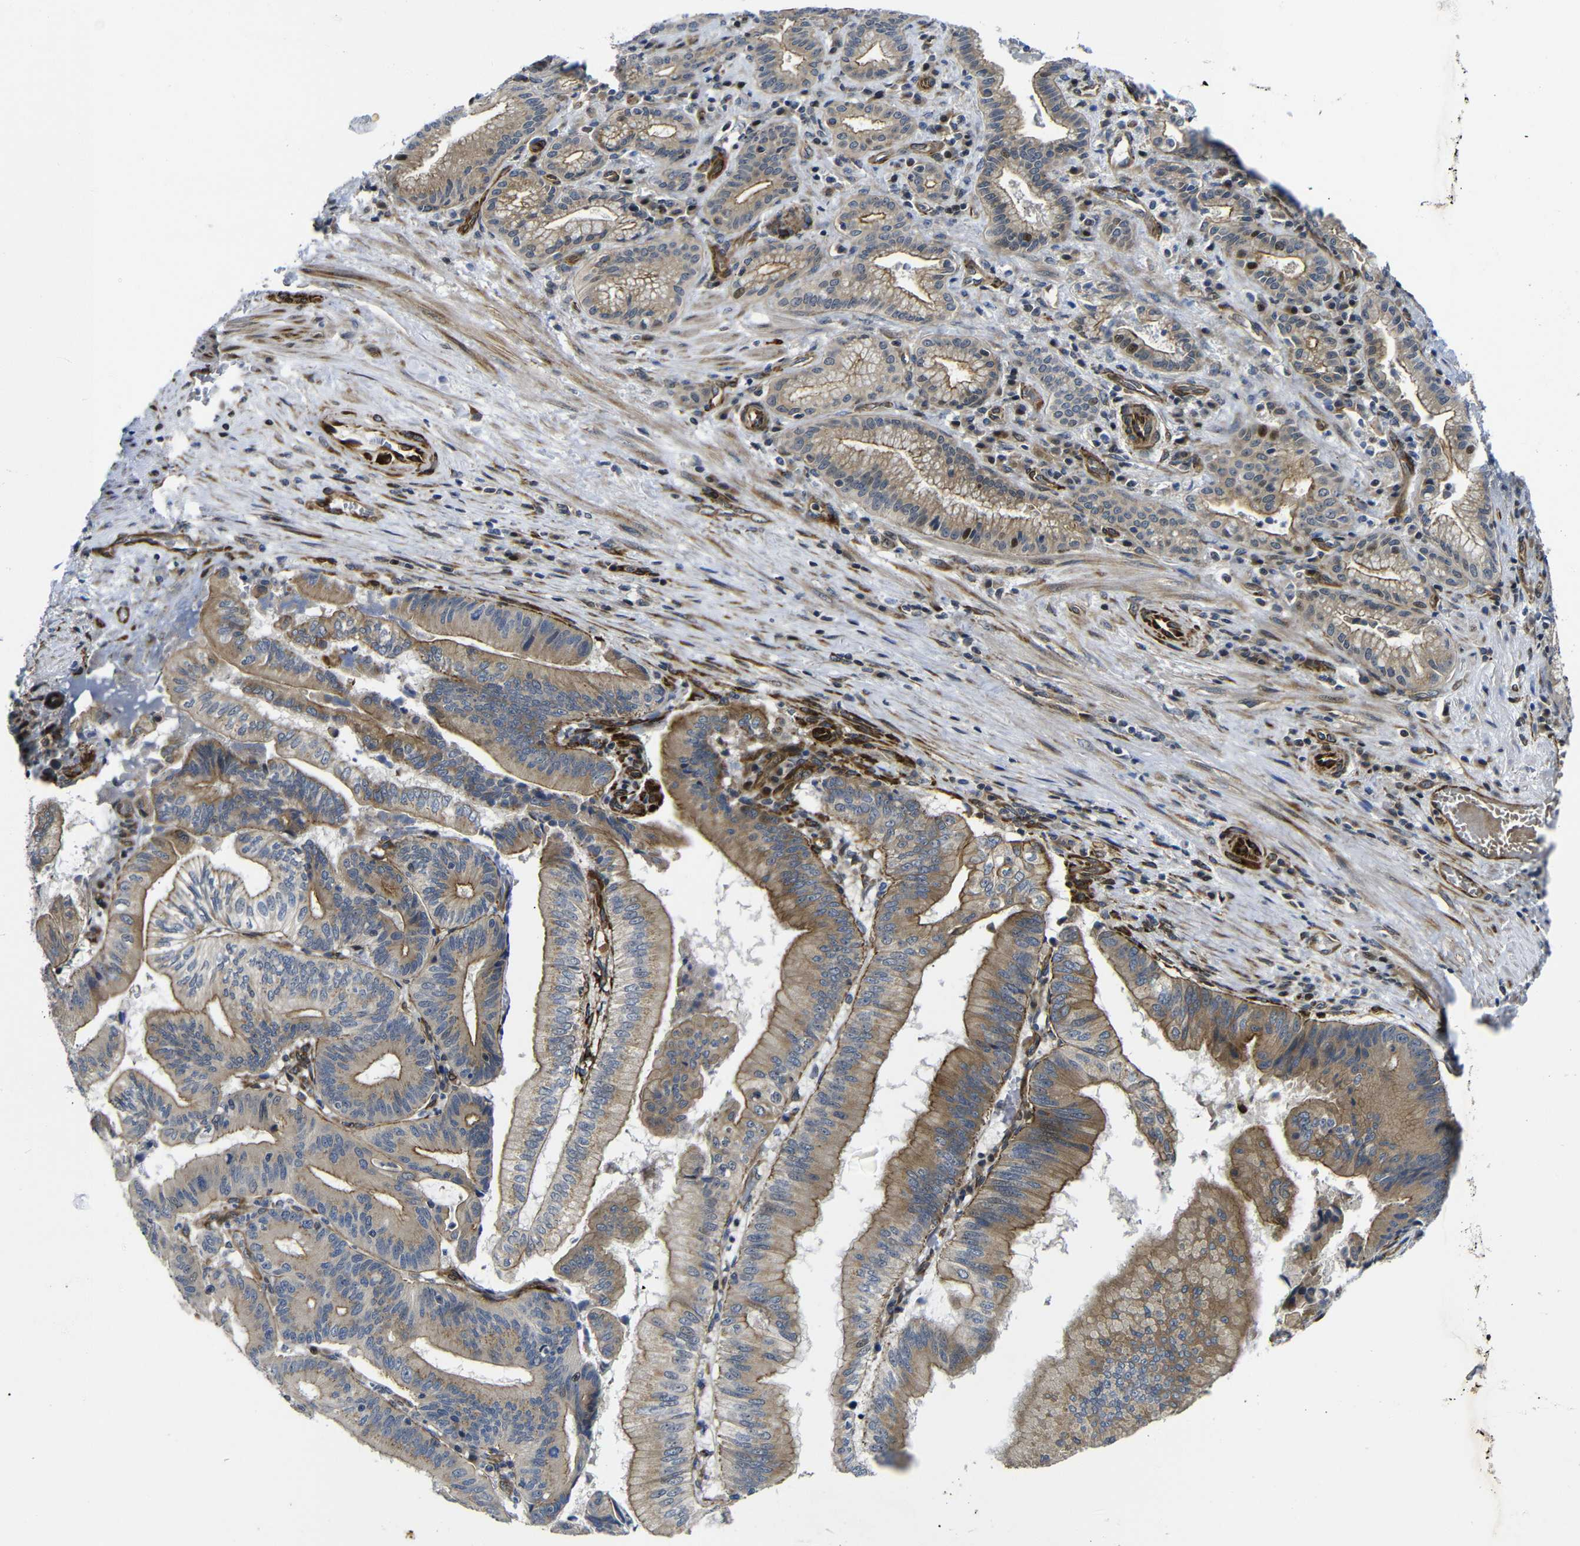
{"staining": {"intensity": "moderate", "quantity": ">75%", "location": "cytoplasmic/membranous"}, "tissue": "pancreatic cancer", "cell_type": "Tumor cells", "image_type": "cancer", "snomed": [{"axis": "morphology", "description": "Adenocarcinoma, NOS"}, {"axis": "topography", "description": "Pancreas"}], "caption": "Moderate cytoplasmic/membranous staining for a protein is identified in about >75% of tumor cells of pancreatic cancer (adenocarcinoma) using immunohistochemistry (IHC).", "gene": "PARP14", "patient": {"sex": "male", "age": 82}}